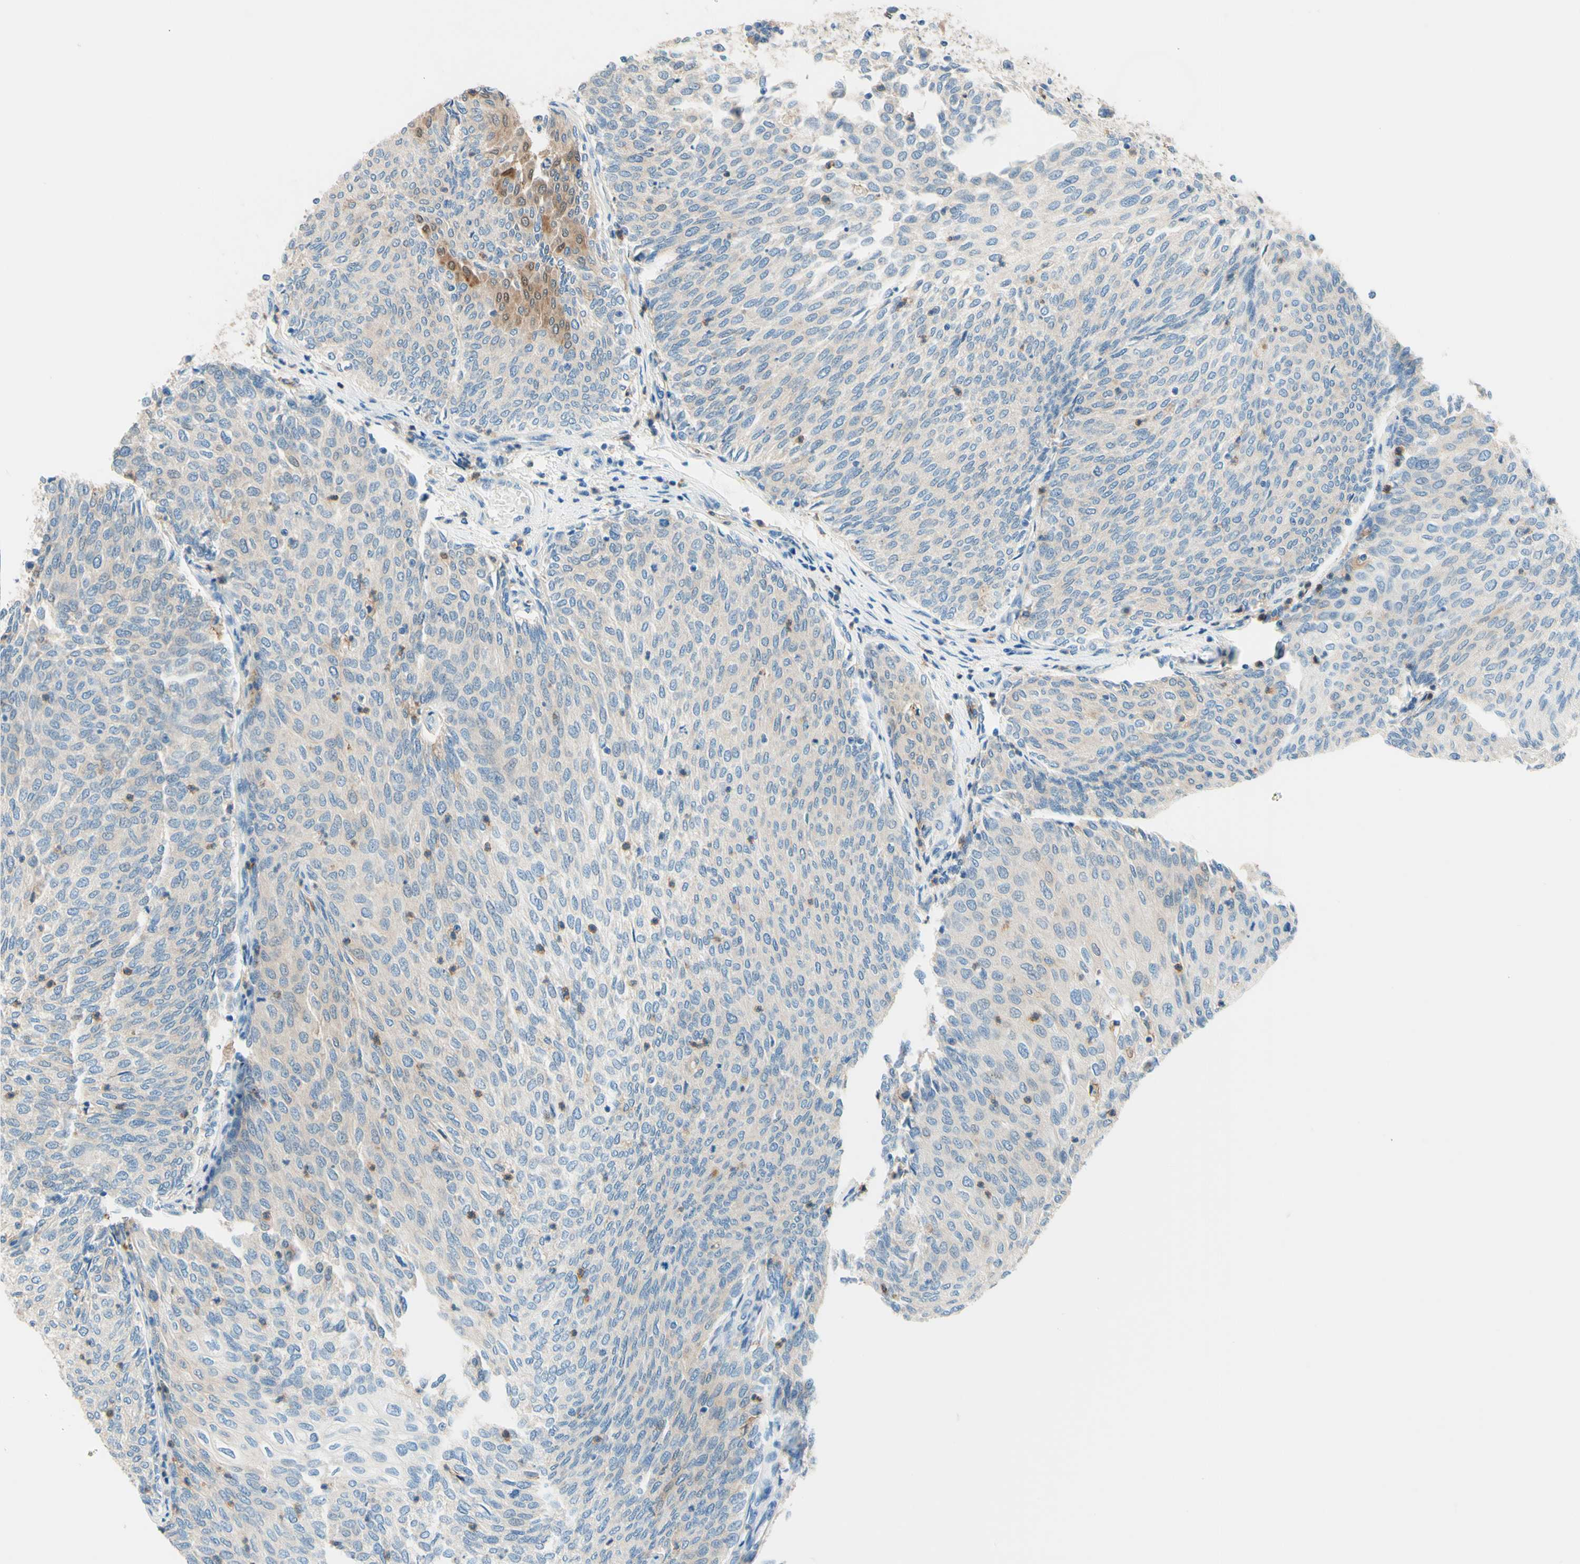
{"staining": {"intensity": "weak", "quantity": "<25%", "location": "cytoplasmic/membranous"}, "tissue": "urothelial cancer", "cell_type": "Tumor cells", "image_type": "cancer", "snomed": [{"axis": "morphology", "description": "Urothelial carcinoma, Low grade"}, {"axis": "topography", "description": "Urinary bladder"}], "caption": "Human urothelial cancer stained for a protein using IHC displays no expression in tumor cells.", "gene": "SIGLEC9", "patient": {"sex": "female", "age": 79}}